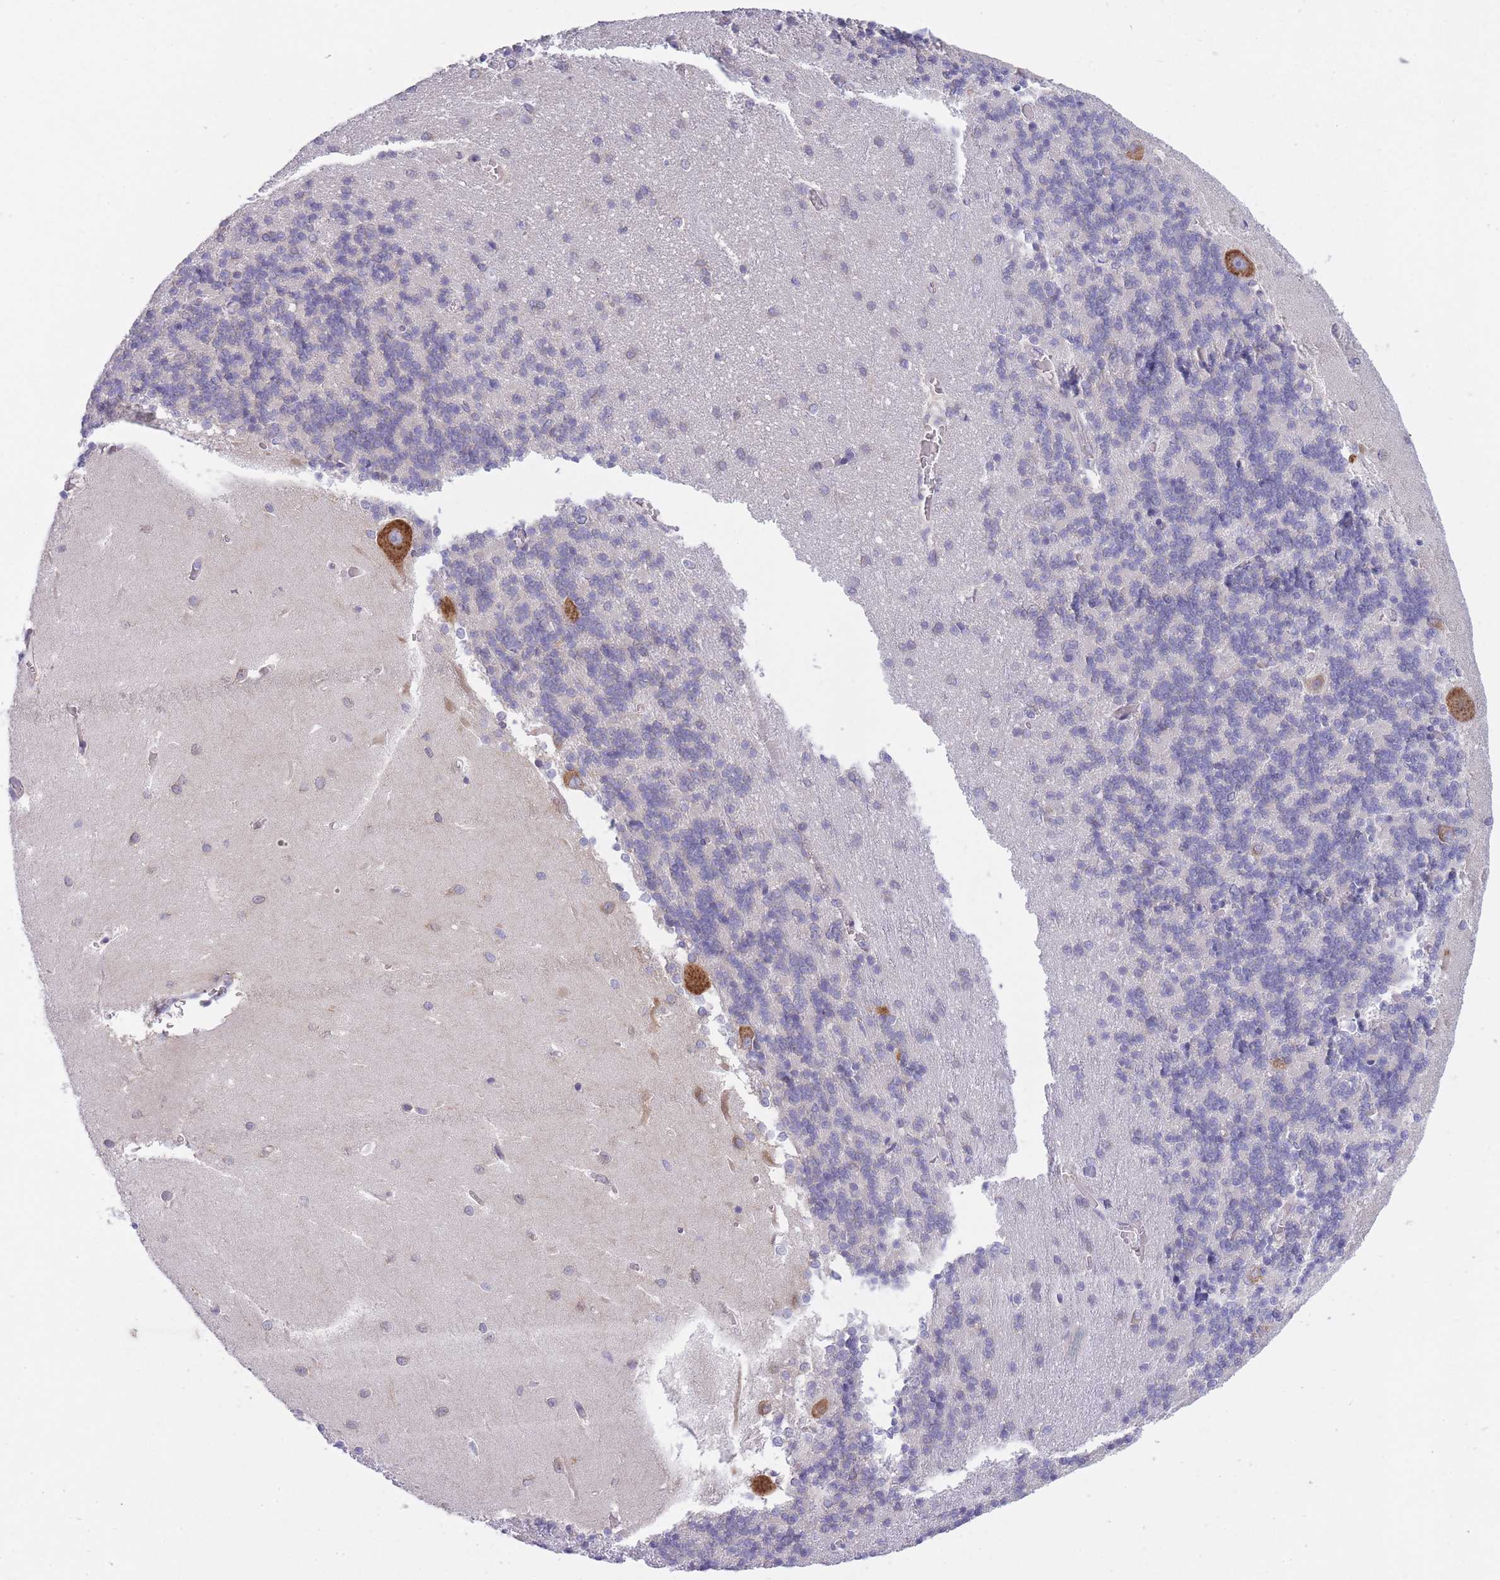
{"staining": {"intensity": "negative", "quantity": "none", "location": "none"}, "tissue": "cerebellum", "cell_type": "Cells in granular layer", "image_type": "normal", "snomed": [{"axis": "morphology", "description": "Normal tissue, NOS"}, {"axis": "topography", "description": "Cerebellum"}], "caption": "Immunohistochemistry (IHC) image of unremarkable cerebellum stained for a protein (brown), which shows no staining in cells in granular layer.", "gene": "COPG1", "patient": {"sex": "male", "age": 37}}